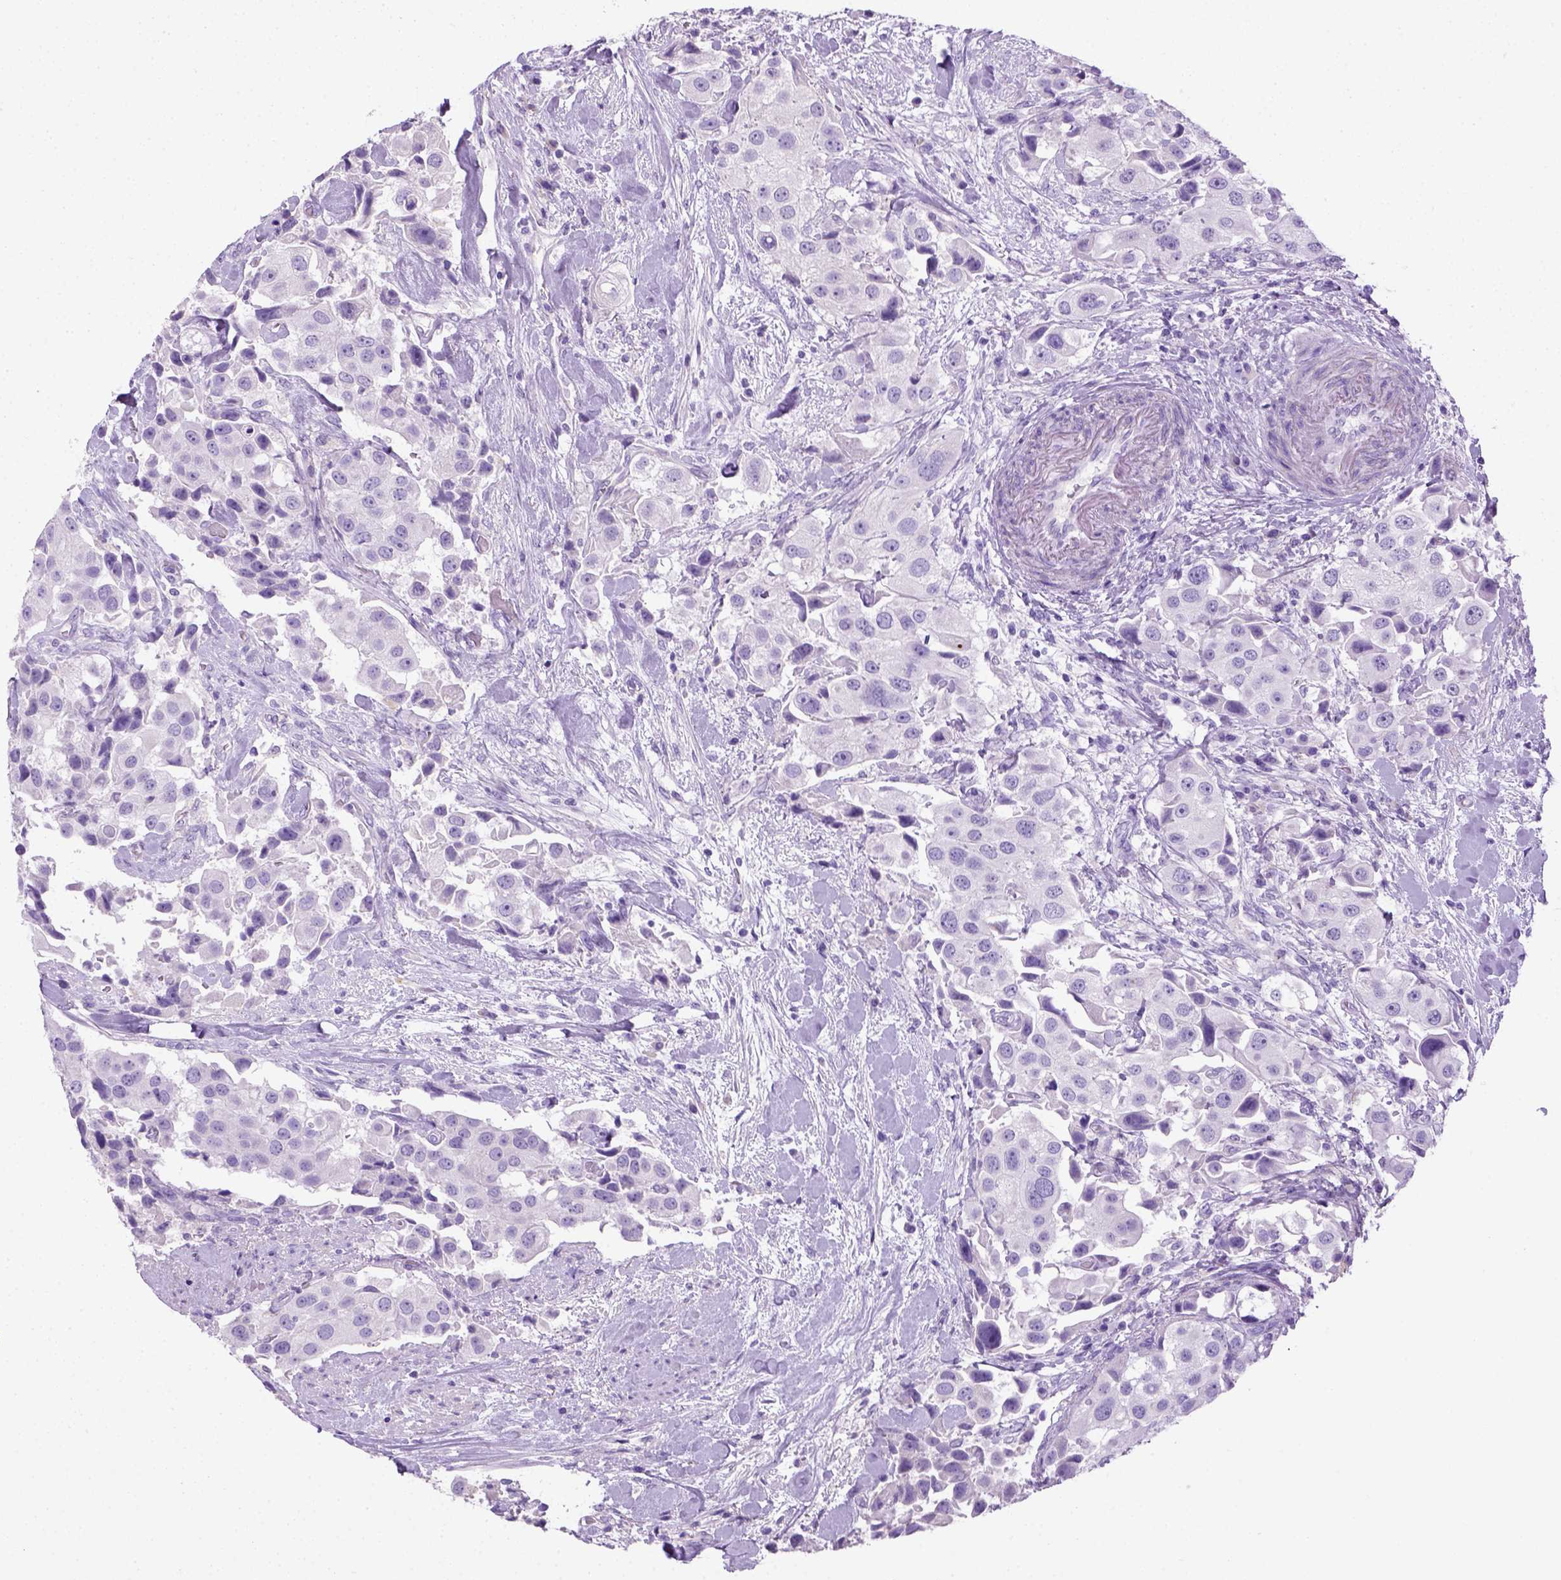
{"staining": {"intensity": "negative", "quantity": "none", "location": "none"}, "tissue": "urothelial cancer", "cell_type": "Tumor cells", "image_type": "cancer", "snomed": [{"axis": "morphology", "description": "Urothelial carcinoma, High grade"}, {"axis": "topography", "description": "Urinary bladder"}], "caption": "Urothelial cancer was stained to show a protein in brown. There is no significant staining in tumor cells. (DAB (3,3'-diaminobenzidine) IHC, high magnification).", "gene": "KRT71", "patient": {"sex": "female", "age": 64}}